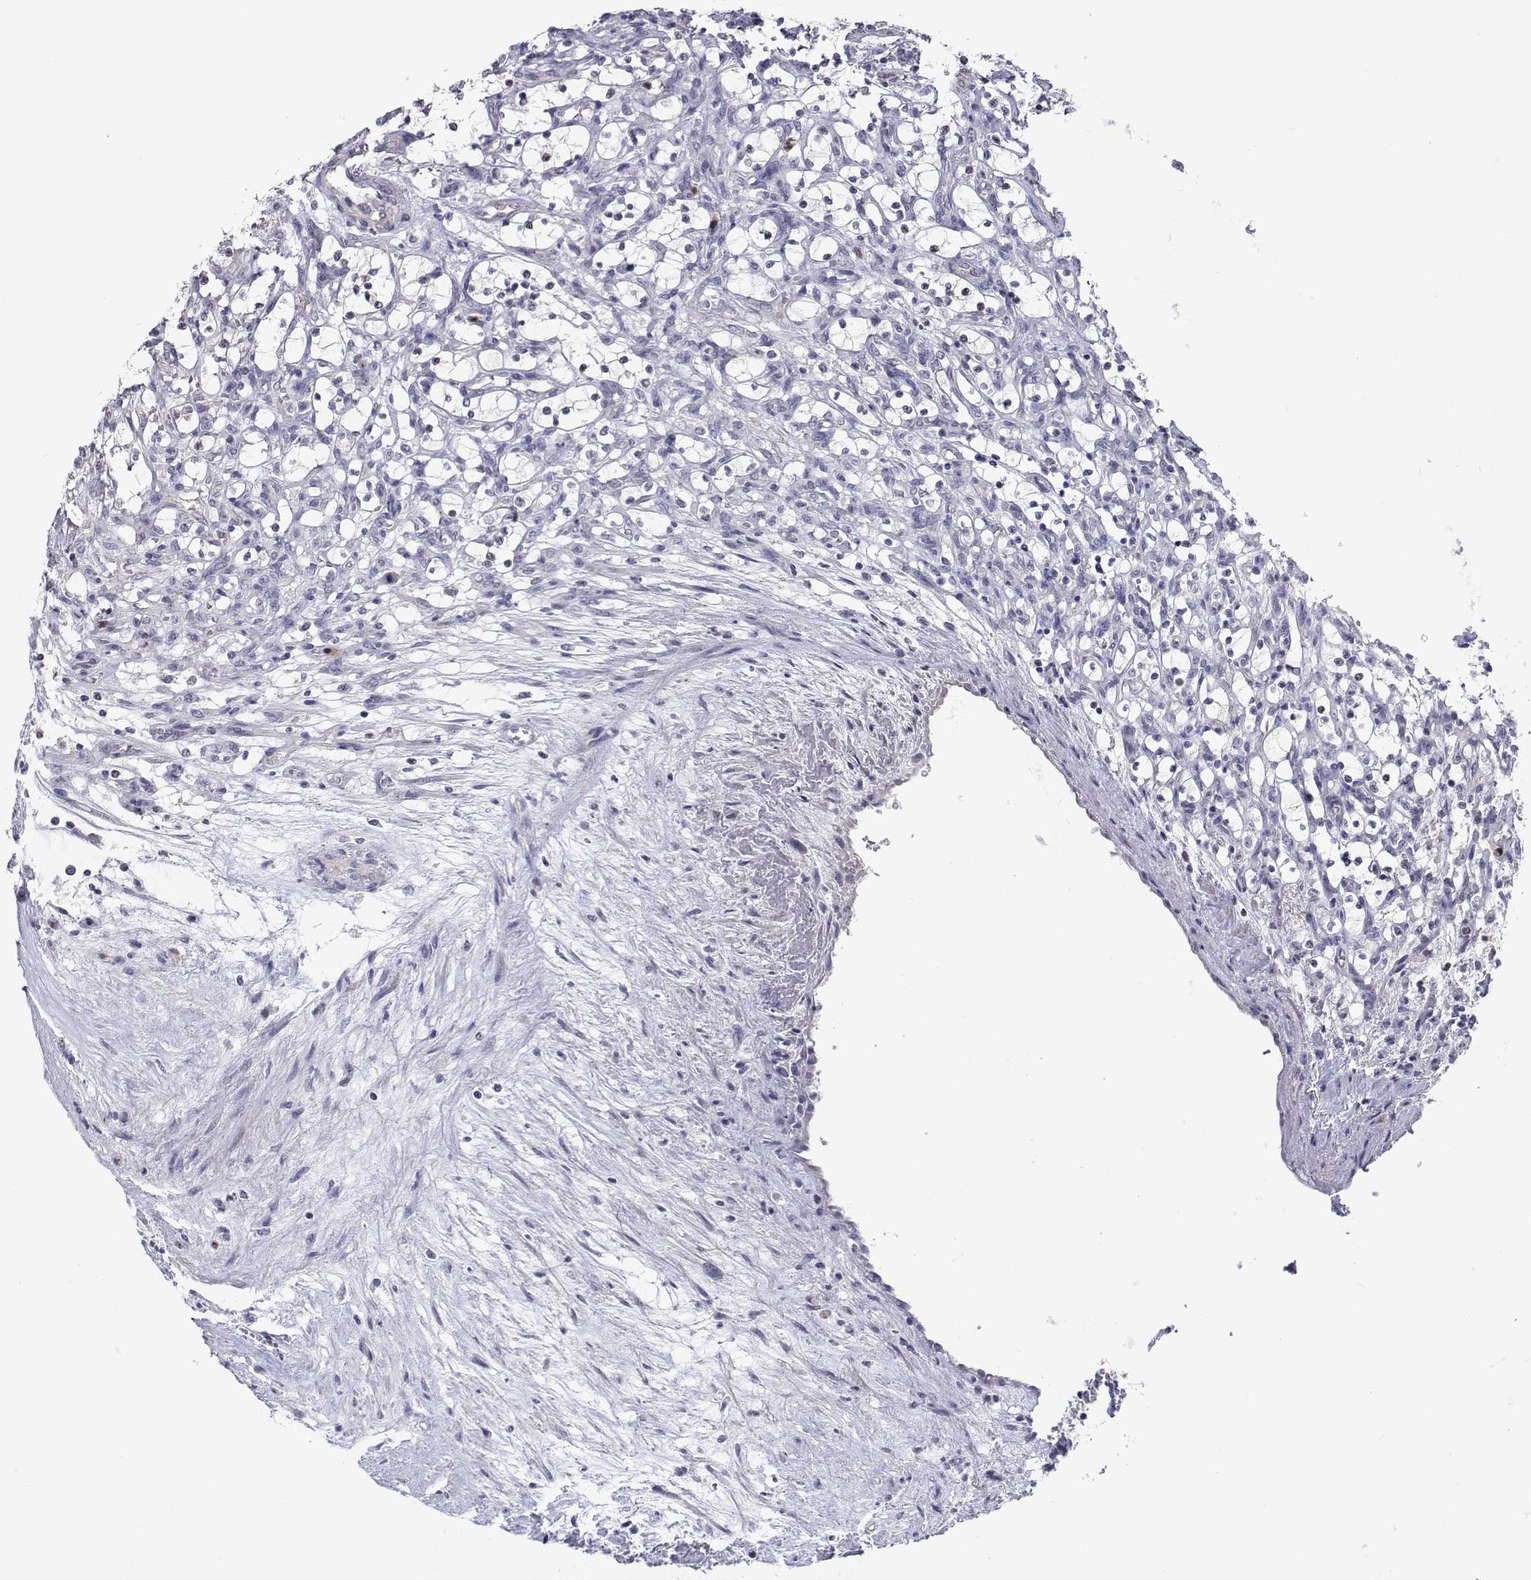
{"staining": {"intensity": "negative", "quantity": "none", "location": "none"}, "tissue": "renal cancer", "cell_type": "Tumor cells", "image_type": "cancer", "snomed": [{"axis": "morphology", "description": "Adenocarcinoma, NOS"}, {"axis": "topography", "description": "Kidney"}], "caption": "A high-resolution photomicrograph shows IHC staining of adenocarcinoma (renal), which demonstrates no significant expression in tumor cells. Nuclei are stained in blue.", "gene": "RBPJL", "patient": {"sex": "female", "age": 69}}